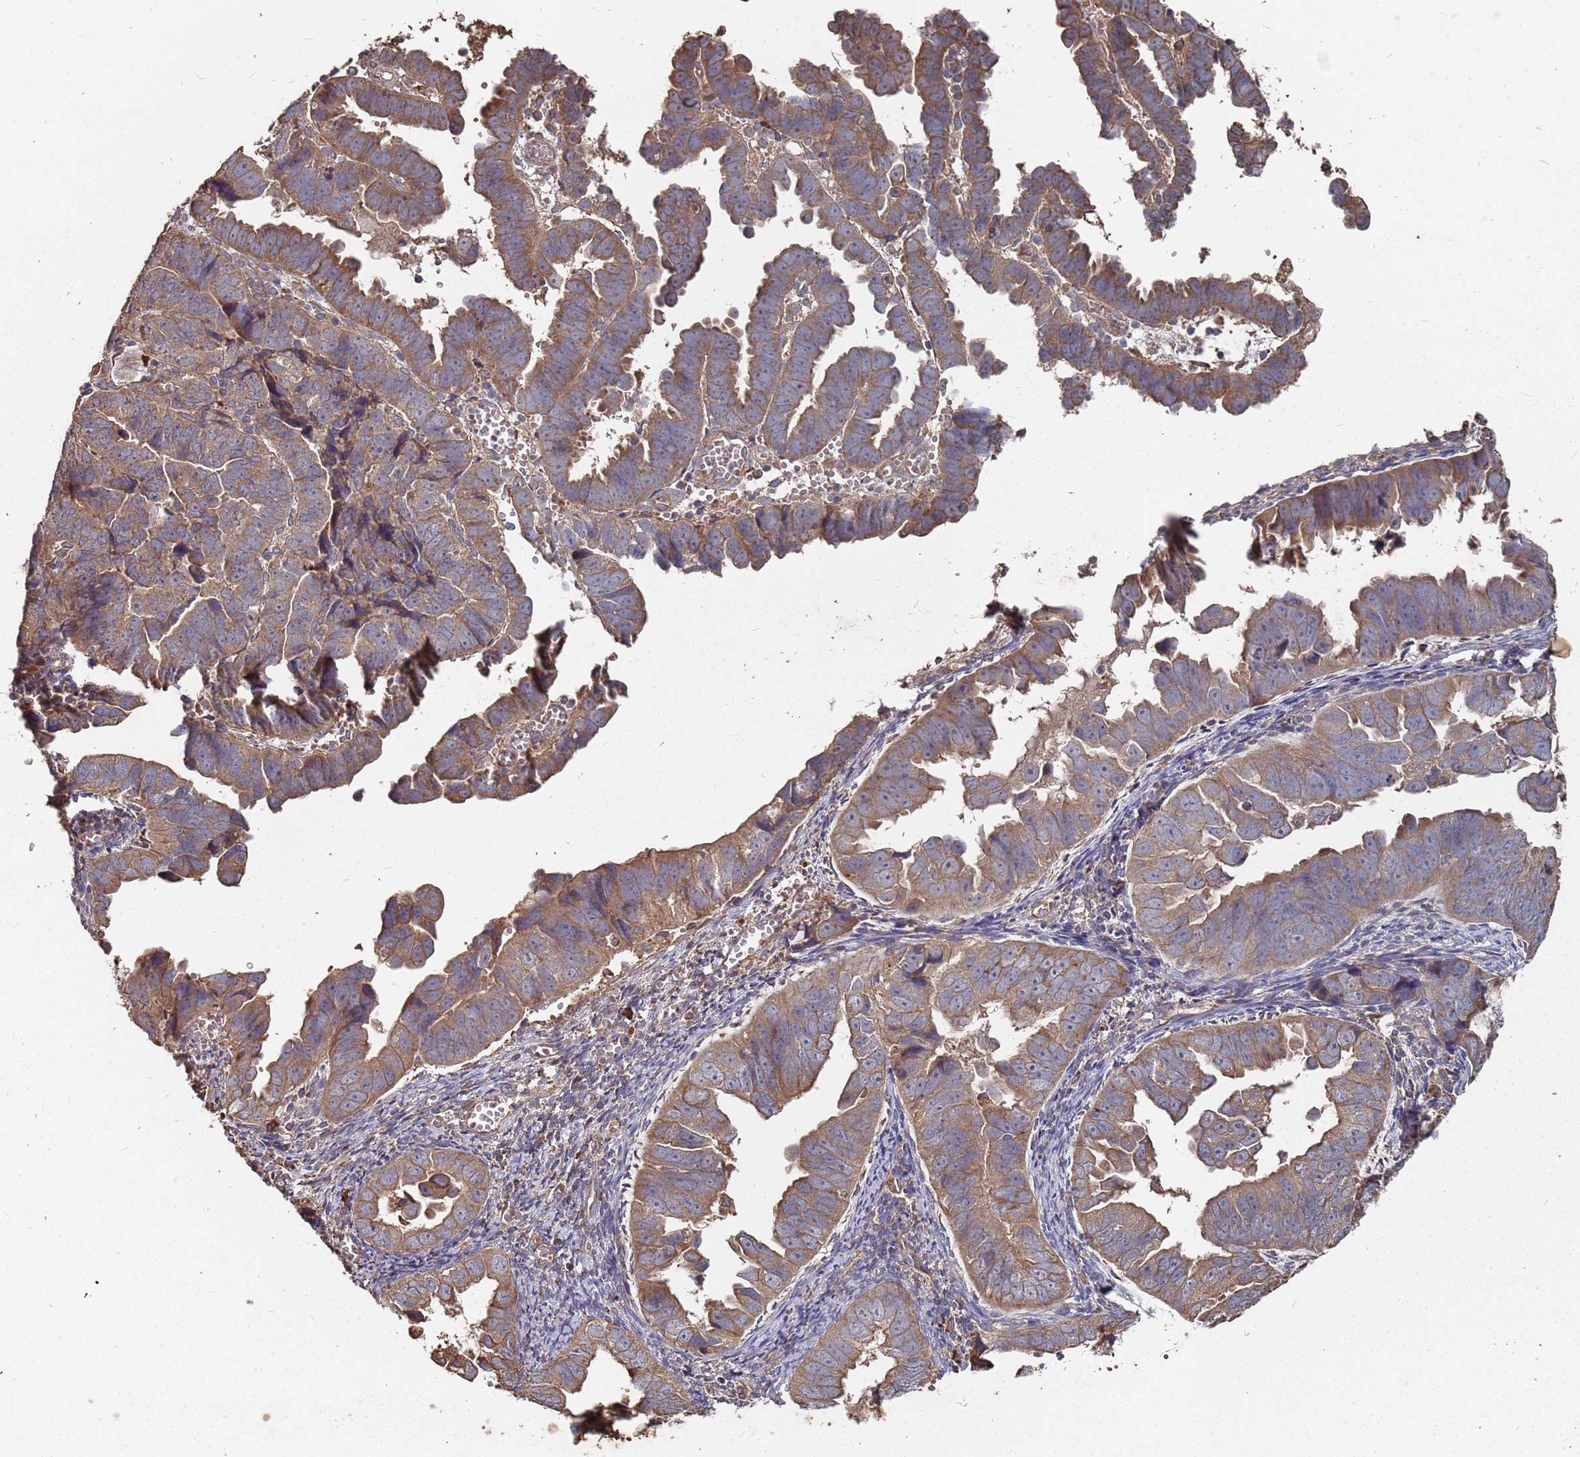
{"staining": {"intensity": "moderate", "quantity": ">75%", "location": "cytoplasmic/membranous"}, "tissue": "endometrial cancer", "cell_type": "Tumor cells", "image_type": "cancer", "snomed": [{"axis": "morphology", "description": "Adenocarcinoma, NOS"}, {"axis": "topography", "description": "Endometrium"}], "caption": "Moderate cytoplasmic/membranous expression for a protein is present in about >75% of tumor cells of adenocarcinoma (endometrial) using immunohistochemistry (IHC).", "gene": "ATG5", "patient": {"sex": "female", "age": 75}}